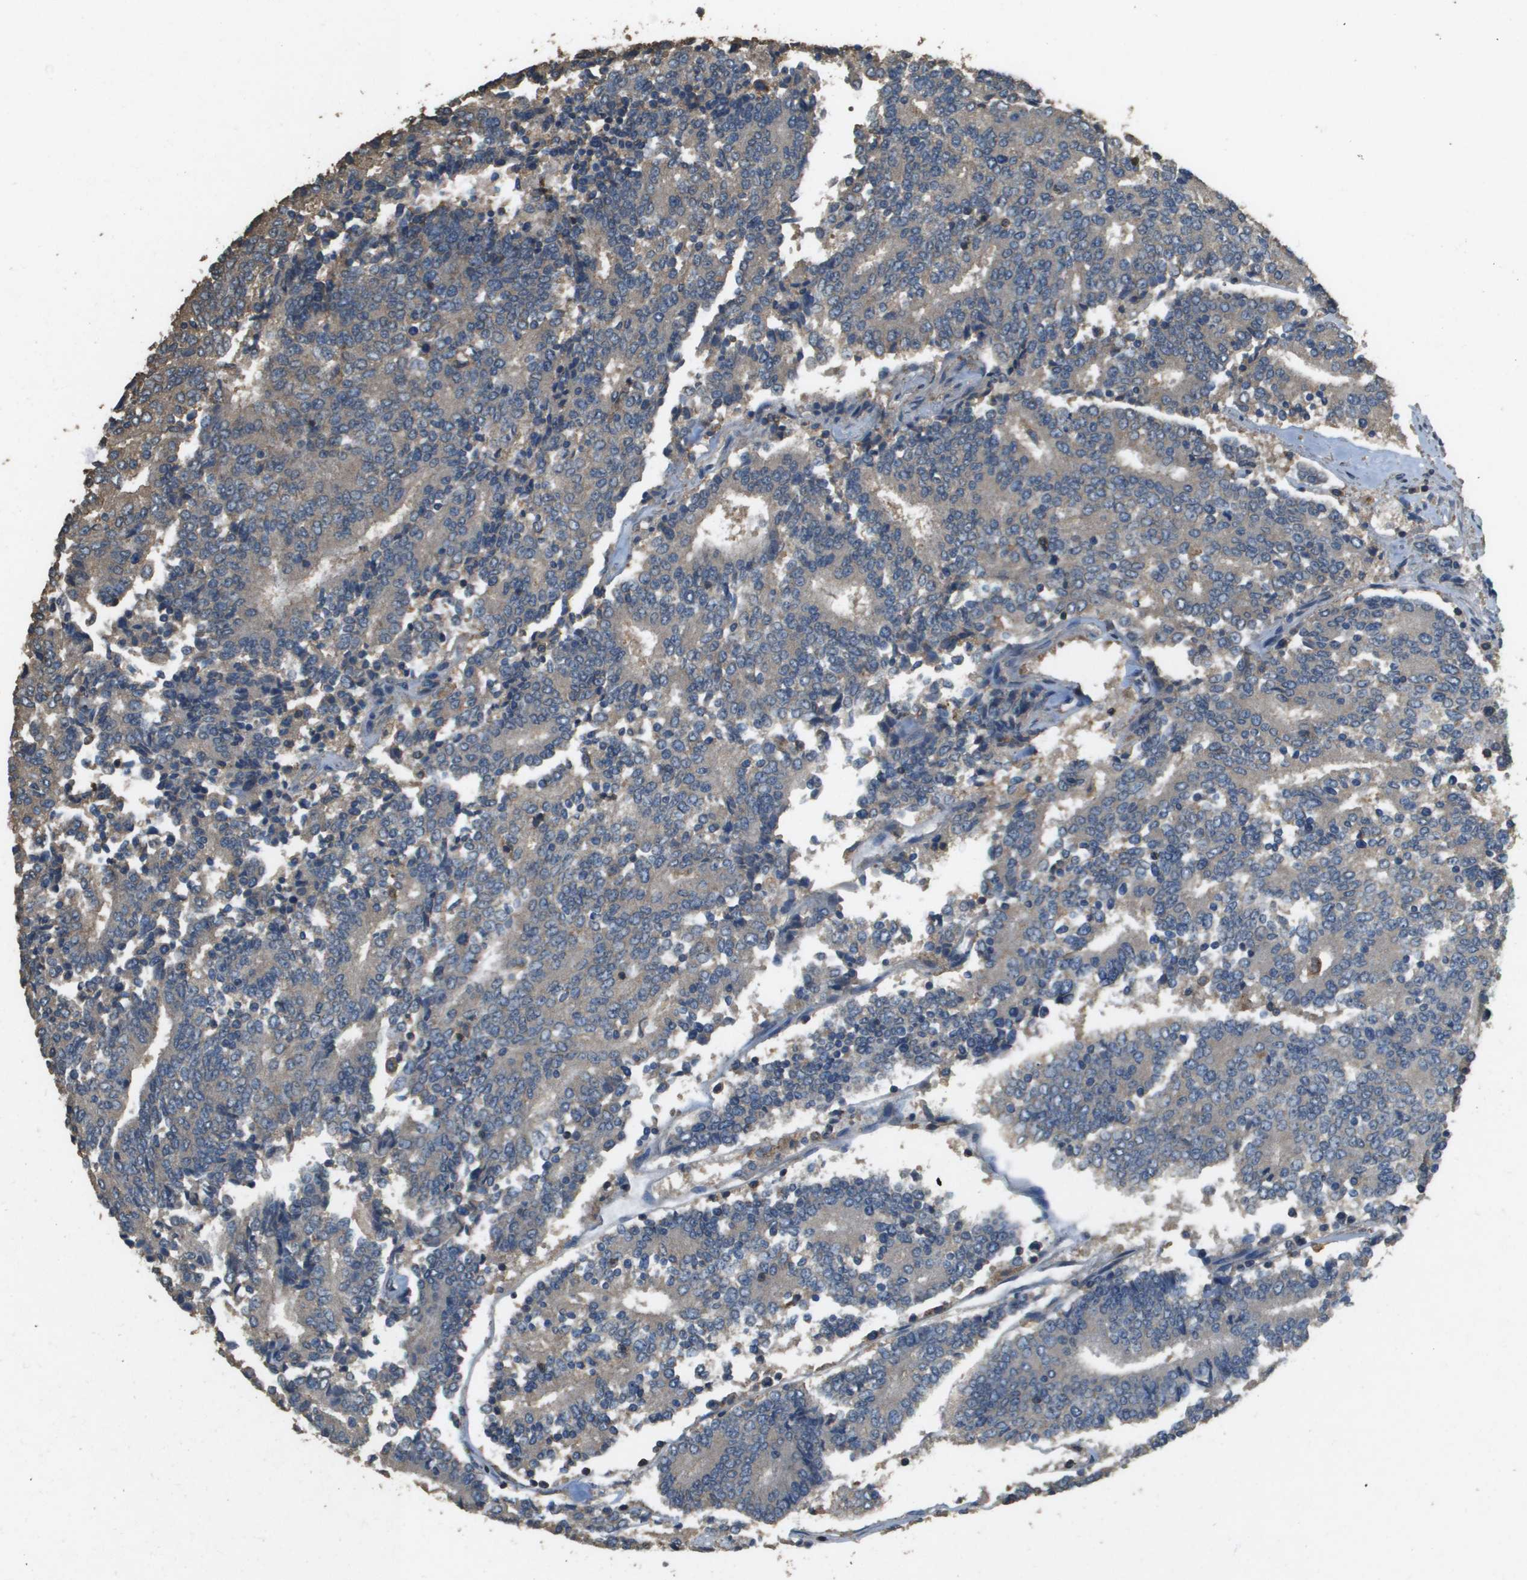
{"staining": {"intensity": "weak", "quantity": ">75%", "location": "cytoplasmic/membranous"}, "tissue": "prostate cancer", "cell_type": "Tumor cells", "image_type": "cancer", "snomed": [{"axis": "morphology", "description": "Normal tissue, NOS"}, {"axis": "morphology", "description": "Adenocarcinoma, High grade"}, {"axis": "topography", "description": "Prostate"}, {"axis": "topography", "description": "Seminal veicle"}], "caption": "Immunohistochemical staining of adenocarcinoma (high-grade) (prostate) shows weak cytoplasmic/membranous protein positivity in about >75% of tumor cells.", "gene": "MS4A7", "patient": {"sex": "male", "age": 55}}